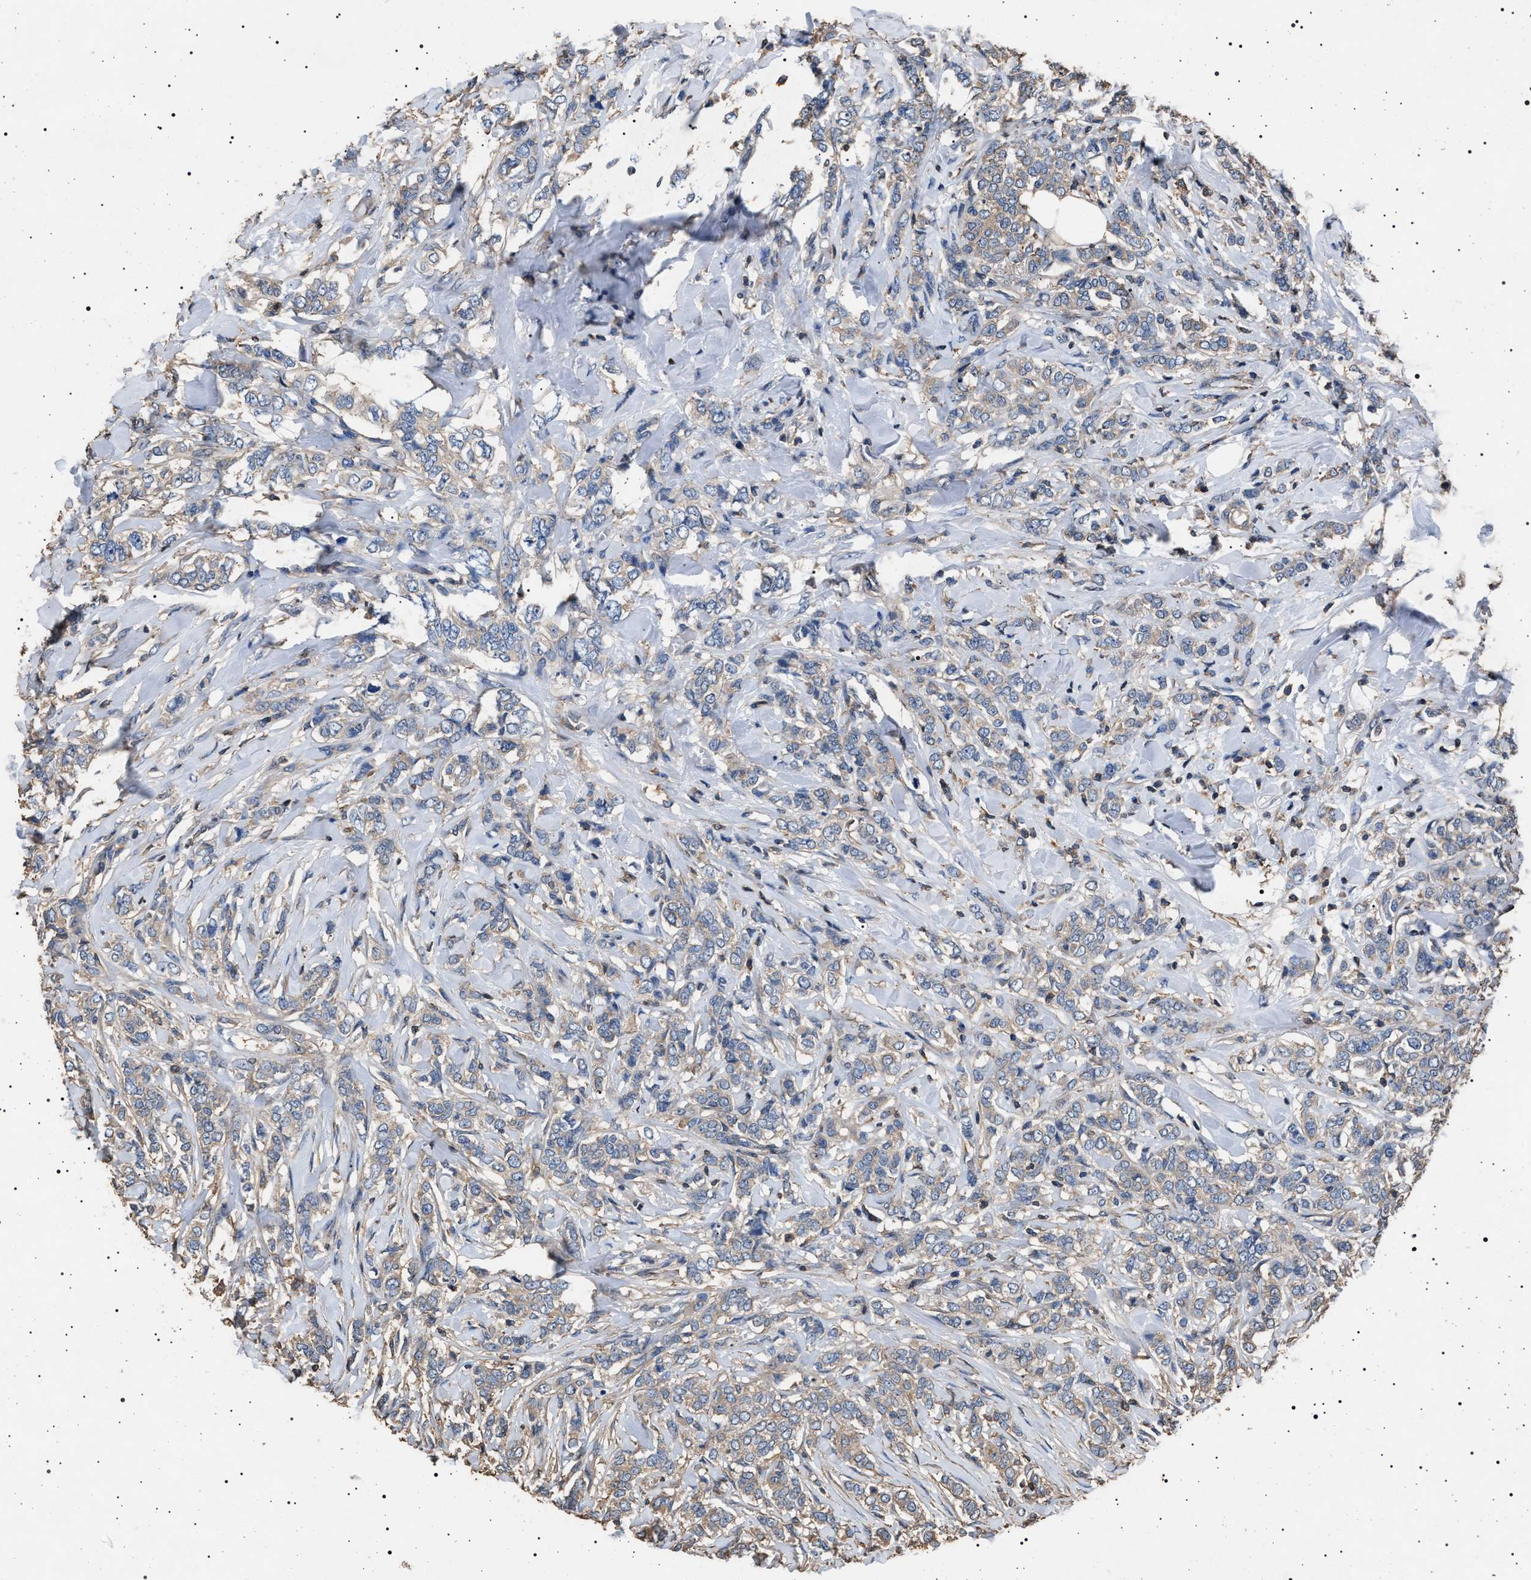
{"staining": {"intensity": "weak", "quantity": "<25%", "location": "cytoplasmic/membranous"}, "tissue": "breast cancer", "cell_type": "Tumor cells", "image_type": "cancer", "snomed": [{"axis": "morphology", "description": "Lobular carcinoma"}, {"axis": "topography", "description": "Skin"}, {"axis": "topography", "description": "Breast"}], "caption": "Lobular carcinoma (breast) was stained to show a protein in brown. There is no significant expression in tumor cells. (DAB immunohistochemistry (IHC), high magnification).", "gene": "SMAP2", "patient": {"sex": "female", "age": 46}}